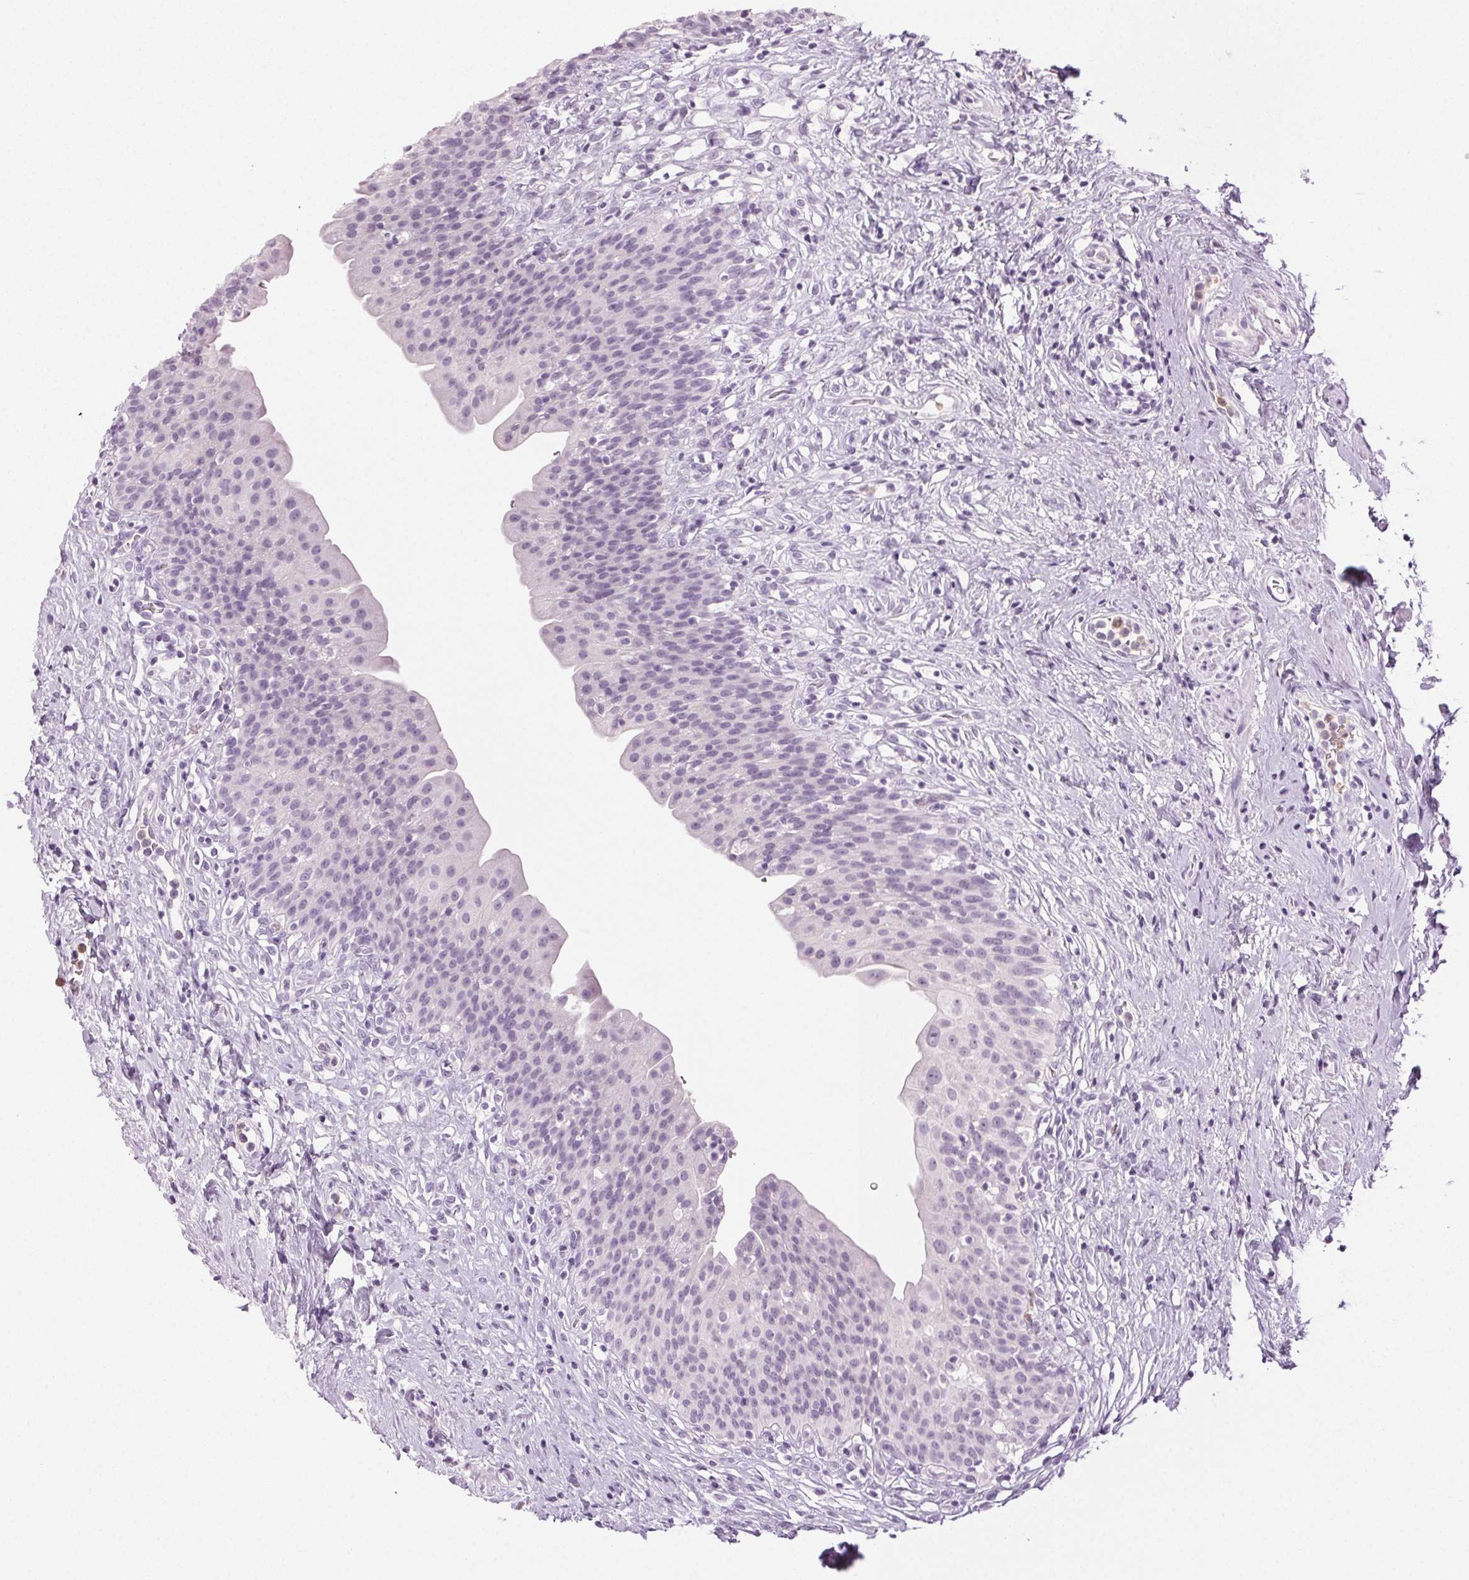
{"staining": {"intensity": "negative", "quantity": "none", "location": "none"}, "tissue": "urinary bladder", "cell_type": "Urothelial cells", "image_type": "normal", "snomed": [{"axis": "morphology", "description": "Normal tissue, NOS"}, {"axis": "topography", "description": "Urinary bladder"}], "caption": "Image shows no protein positivity in urothelial cells of normal urinary bladder.", "gene": "MPO", "patient": {"sex": "male", "age": 76}}